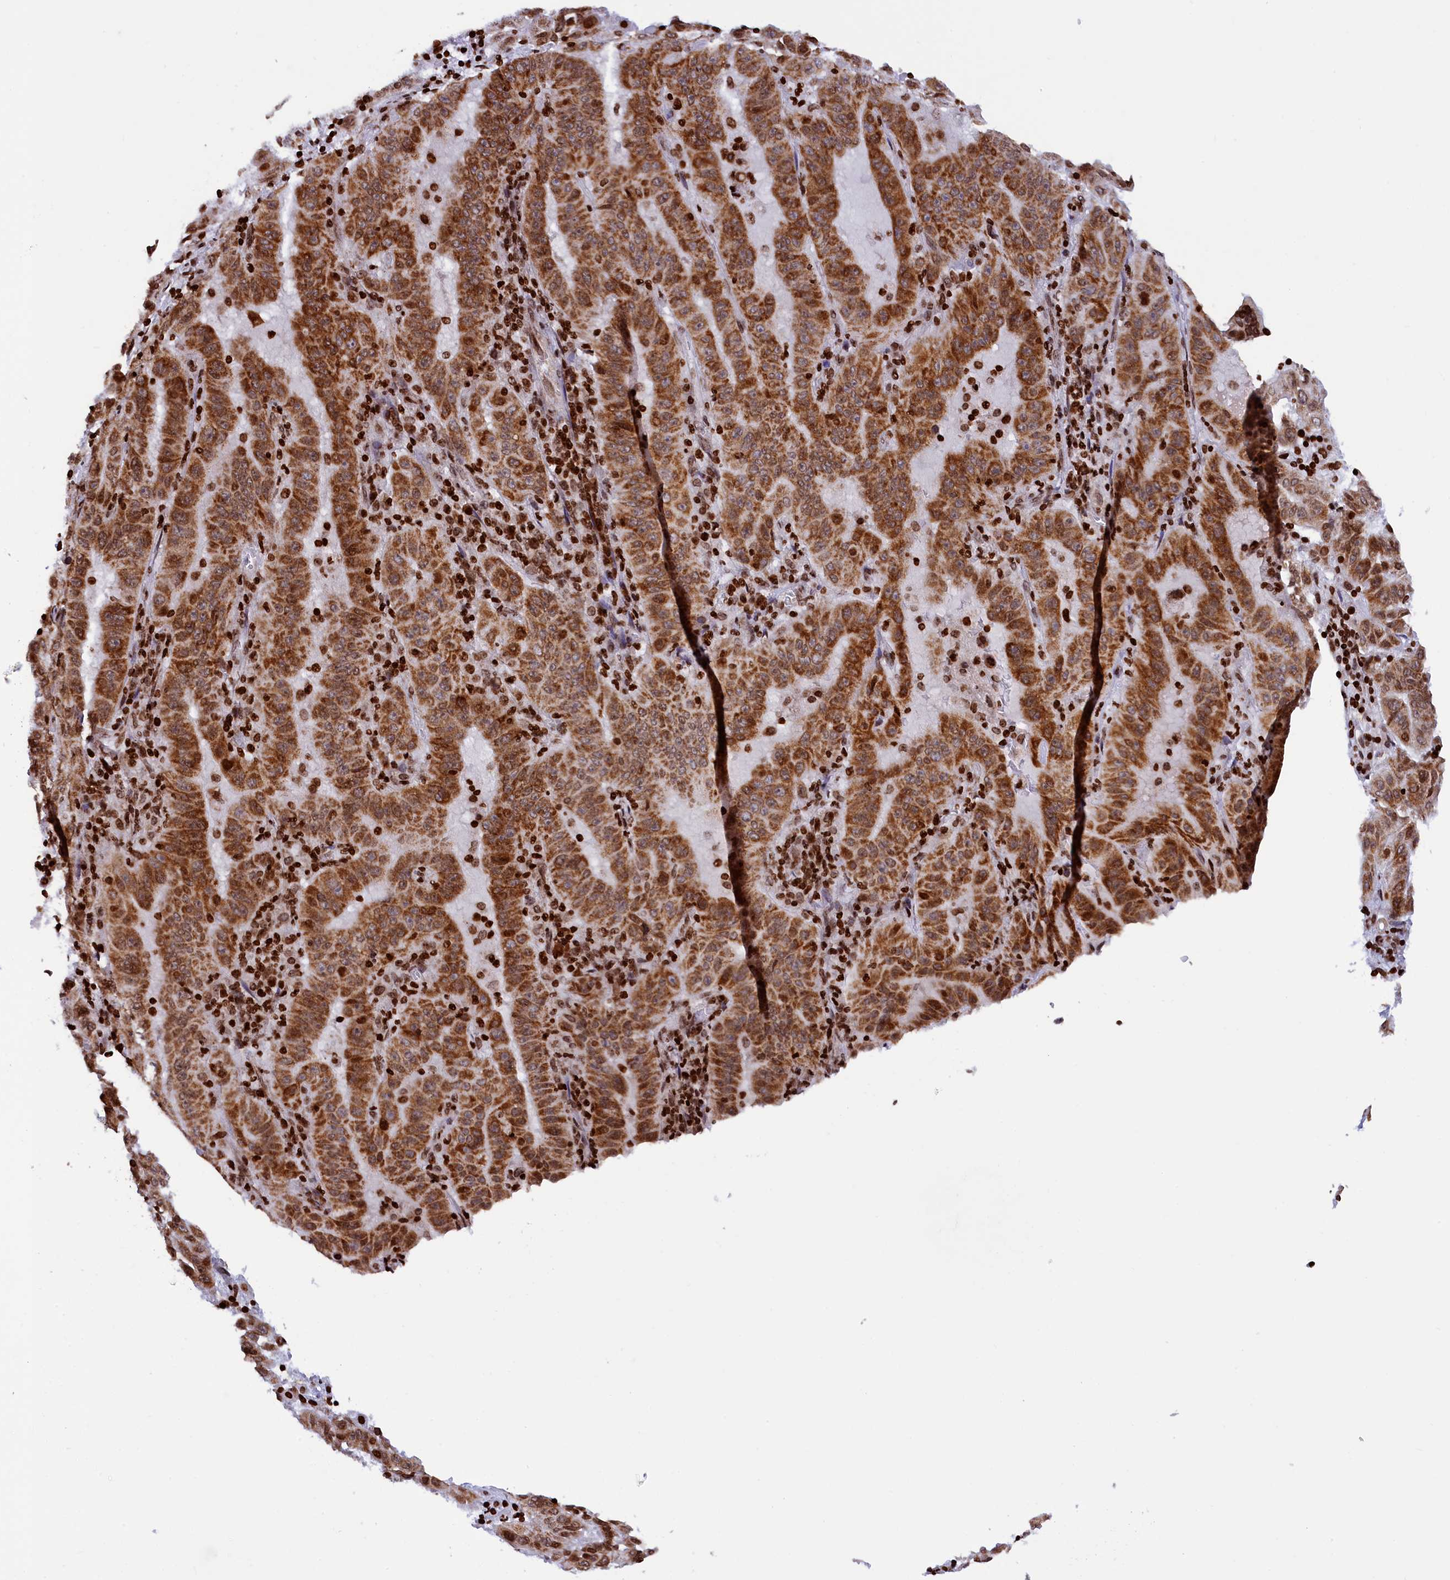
{"staining": {"intensity": "moderate", "quantity": ">75%", "location": "cytoplasmic/membranous"}, "tissue": "pancreatic cancer", "cell_type": "Tumor cells", "image_type": "cancer", "snomed": [{"axis": "morphology", "description": "Adenocarcinoma, NOS"}, {"axis": "topography", "description": "Pancreas"}], "caption": "Immunohistochemistry (IHC) (DAB (3,3'-diaminobenzidine)) staining of pancreatic cancer demonstrates moderate cytoplasmic/membranous protein expression in approximately >75% of tumor cells.", "gene": "TIMM29", "patient": {"sex": "male", "age": 63}}